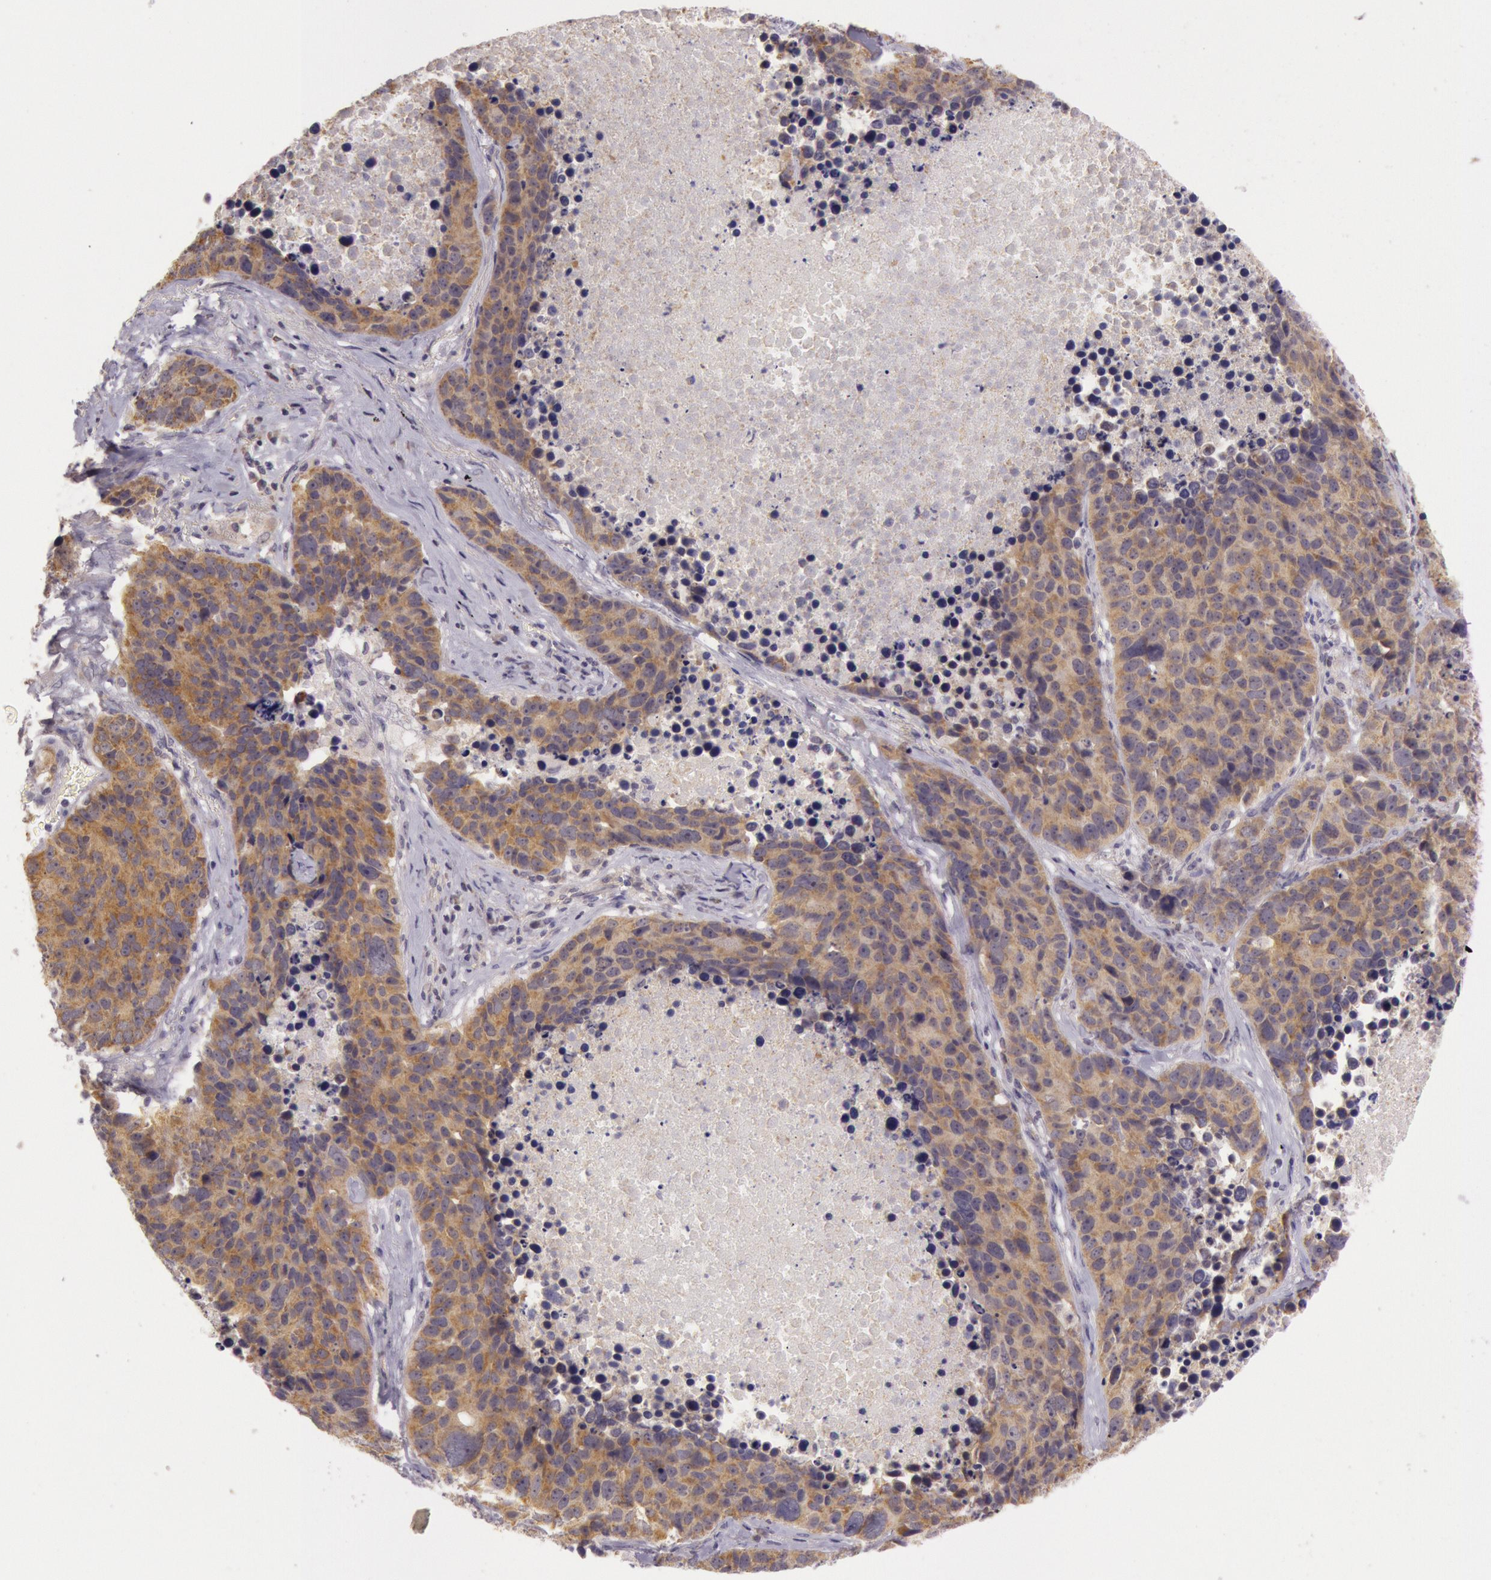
{"staining": {"intensity": "moderate", "quantity": "25%-75%", "location": "cytoplasmic/membranous"}, "tissue": "lung cancer", "cell_type": "Tumor cells", "image_type": "cancer", "snomed": [{"axis": "morphology", "description": "Carcinoid, malignant, NOS"}, {"axis": "topography", "description": "Lung"}], "caption": "Immunohistochemical staining of malignant carcinoid (lung) demonstrates medium levels of moderate cytoplasmic/membranous protein positivity in about 25%-75% of tumor cells. (Stains: DAB in brown, nuclei in blue, Microscopy: brightfield microscopy at high magnification).", "gene": "CDK16", "patient": {"sex": "male", "age": 60}}